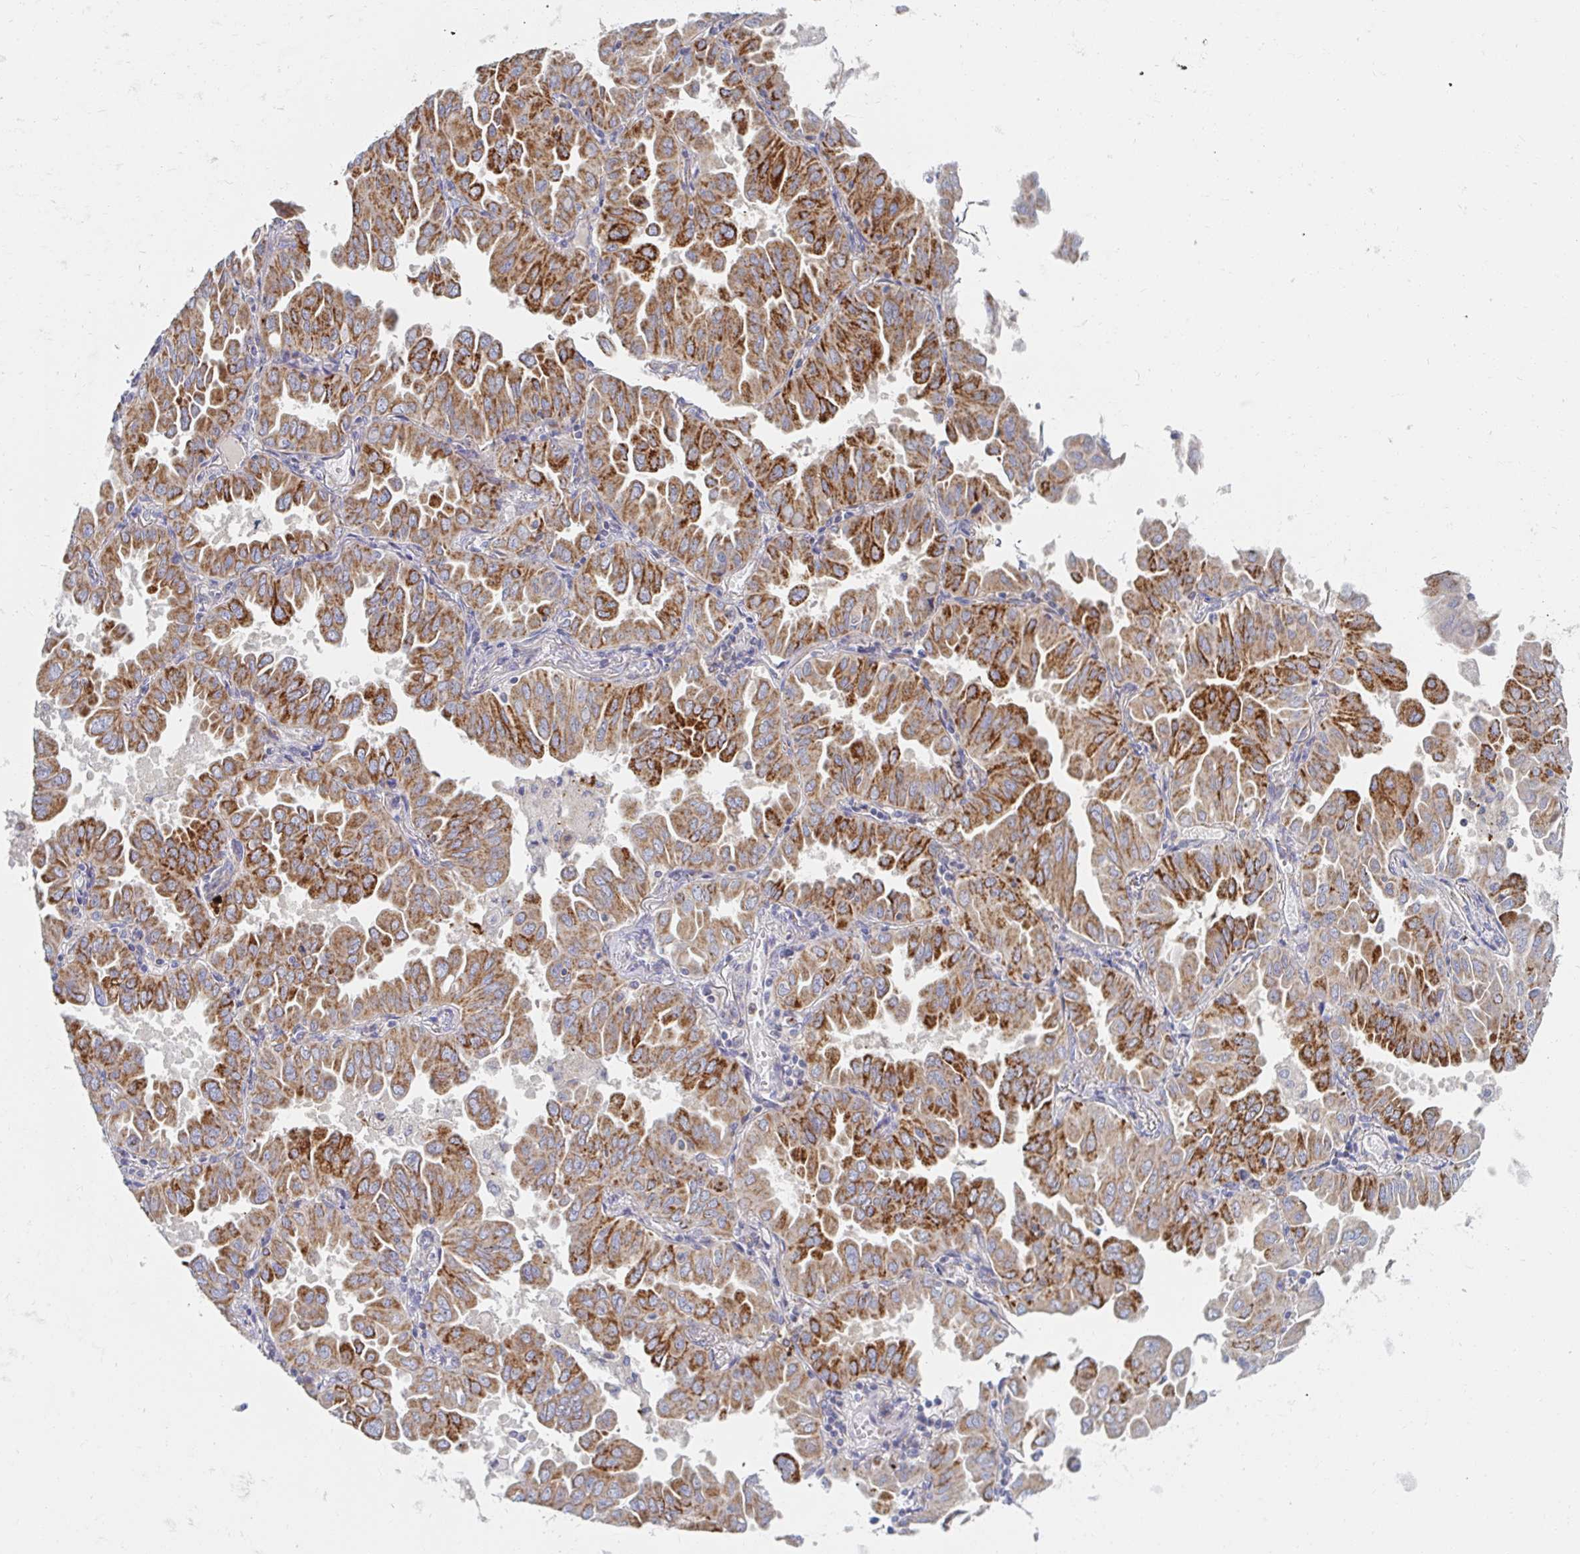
{"staining": {"intensity": "strong", "quantity": "25%-75%", "location": "cytoplasmic/membranous"}, "tissue": "lung cancer", "cell_type": "Tumor cells", "image_type": "cancer", "snomed": [{"axis": "morphology", "description": "Adenocarcinoma, NOS"}, {"axis": "topography", "description": "Lung"}], "caption": "This micrograph demonstrates IHC staining of lung adenocarcinoma, with high strong cytoplasmic/membranous expression in approximately 25%-75% of tumor cells.", "gene": "MAVS", "patient": {"sex": "male", "age": 64}}